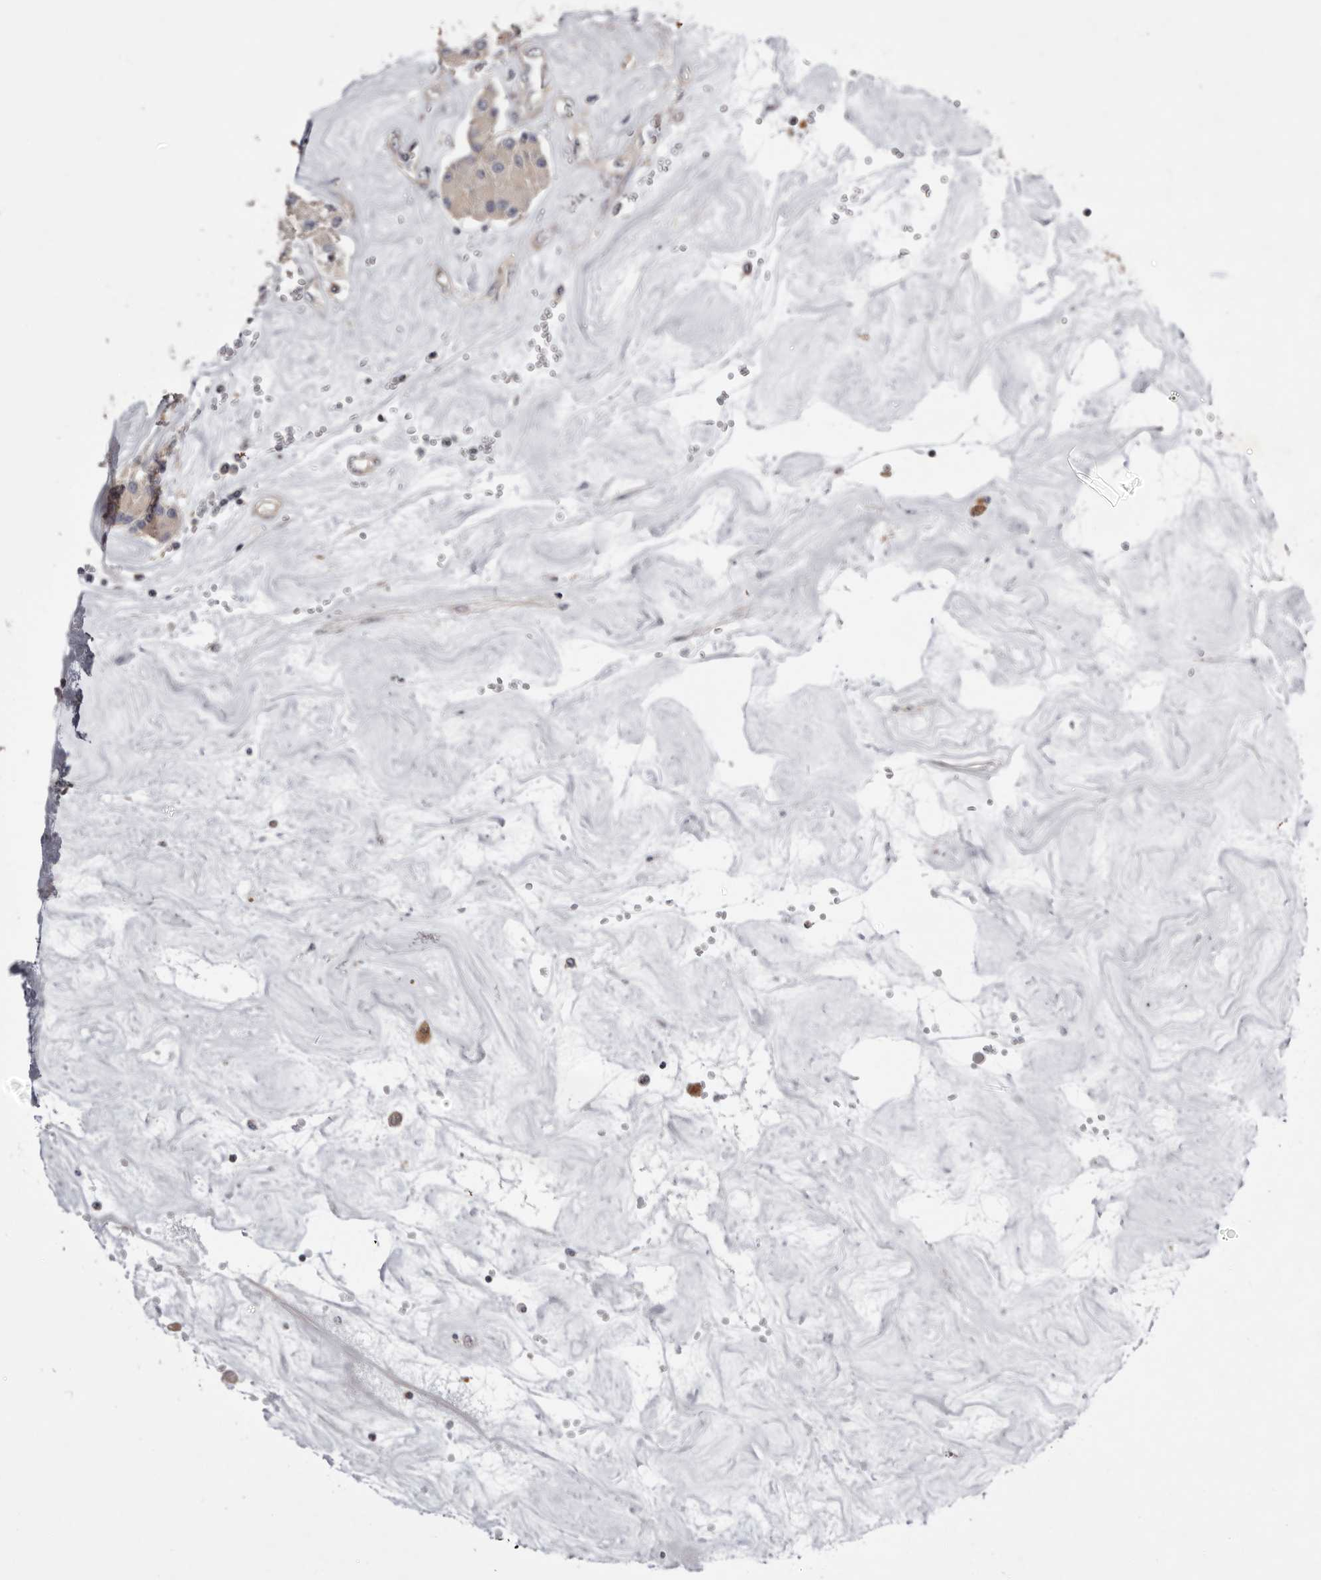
{"staining": {"intensity": "weak", "quantity": ">75%", "location": "cytoplasmic/membranous"}, "tissue": "carcinoid", "cell_type": "Tumor cells", "image_type": "cancer", "snomed": [{"axis": "morphology", "description": "Carcinoid, malignant, NOS"}, {"axis": "topography", "description": "Pancreas"}], "caption": "An image of carcinoid stained for a protein reveals weak cytoplasmic/membranous brown staining in tumor cells.", "gene": "PANK4", "patient": {"sex": "male", "age": 41}}